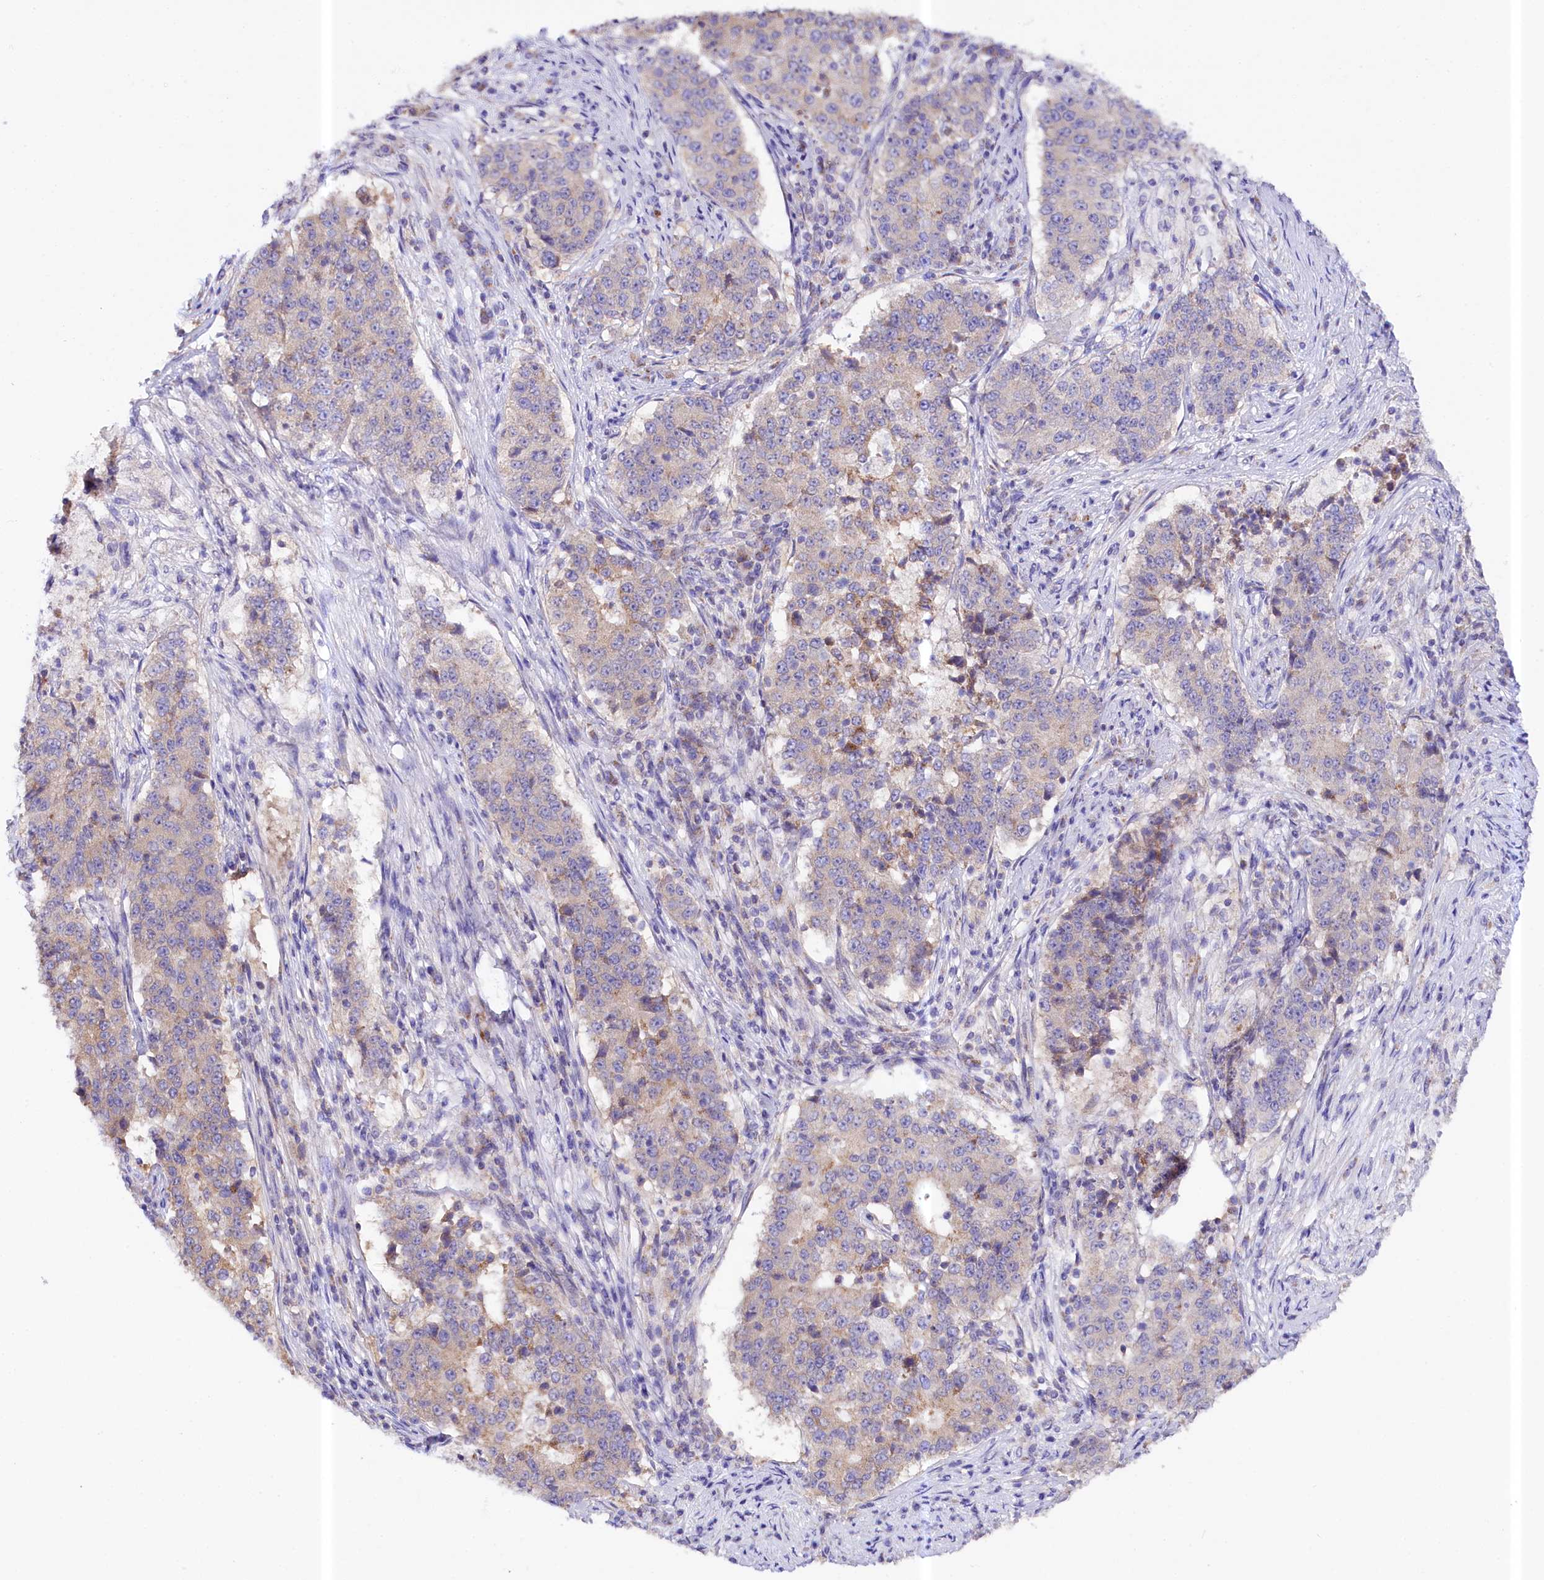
{"staining": {"intensity": "weak", "quantity": "25%-75%", "location": "cytoplasmic/membranous"}, "tissue": "stomach cancer", "cell_type": "Tumor cells", "image_type": "cancer", "snomed": [{"axis": "morphology", "description": "Adenocarcinoma, NOS"}, {"axis": "topography", "description": "Stomach"}], "caption": "Brown immunohistochemical staining in human stomach cancer (adenocarcinoma) shows weak cytoplasmic/membranous expression in about 25%-75% of tumor cells.", "gene": "CEP295", "patient": {"sex": "male", "age": 59}}